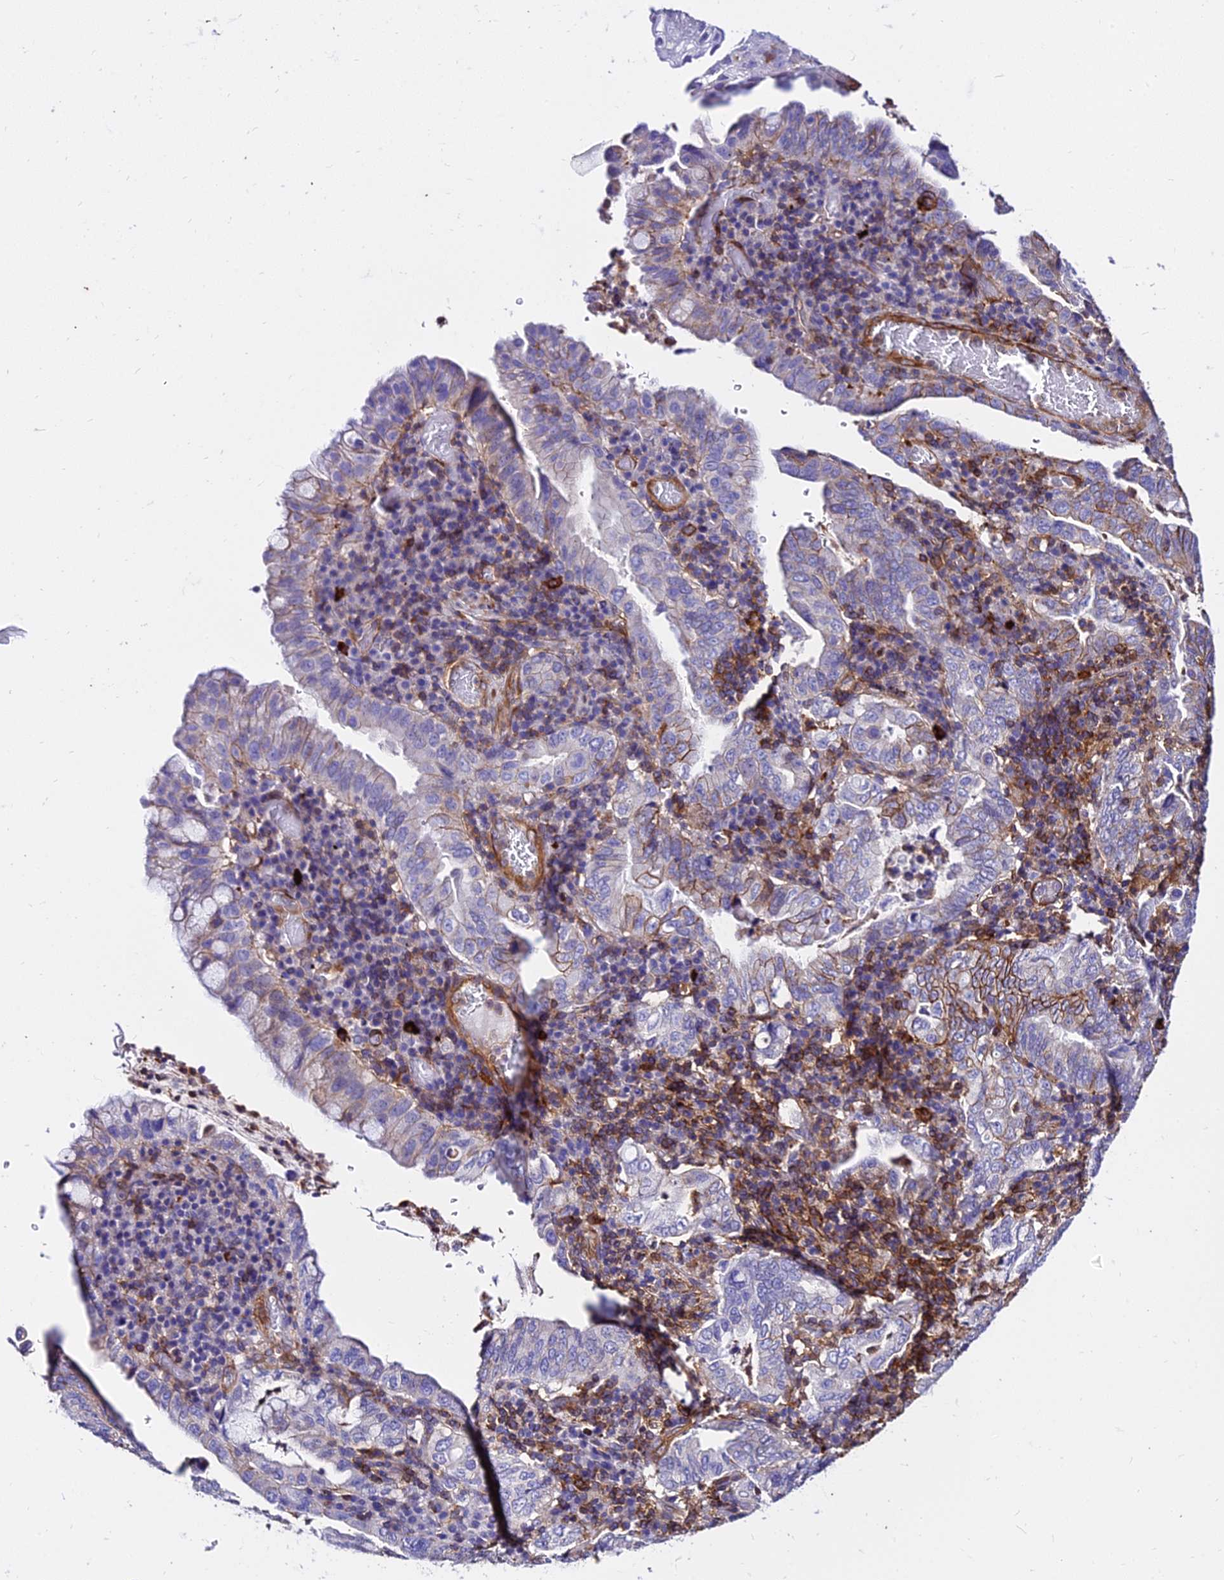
{"staining": {"intensity": "moderate", "quantity": "<25%", "location": "cytoplasmic/membranous"}, "tissue": "stomach cancer", "cell_type": "Tumor cells", "image_type": "cancer", "snomed": [{"axis": "morphology", "description": "Normal tissue, NOS"}, {"axis": "morphology", "description": "Adenocarcinoma, NOS"}, {"axis": "topography", "description": "Esophagus"}, {"axis": "topography", "description": "Stomach, upper"}, {"axis": "topography", "description": "Peripheral nerve tissue"}], "caption": "Tumor cells display low levels of moderate cytoplasmic/membranous positivity in about <25% of cells in human adenocarcinoma (stomach).", "gene": "CSRP1", "patient": {"sex": "male", "age": 62}}